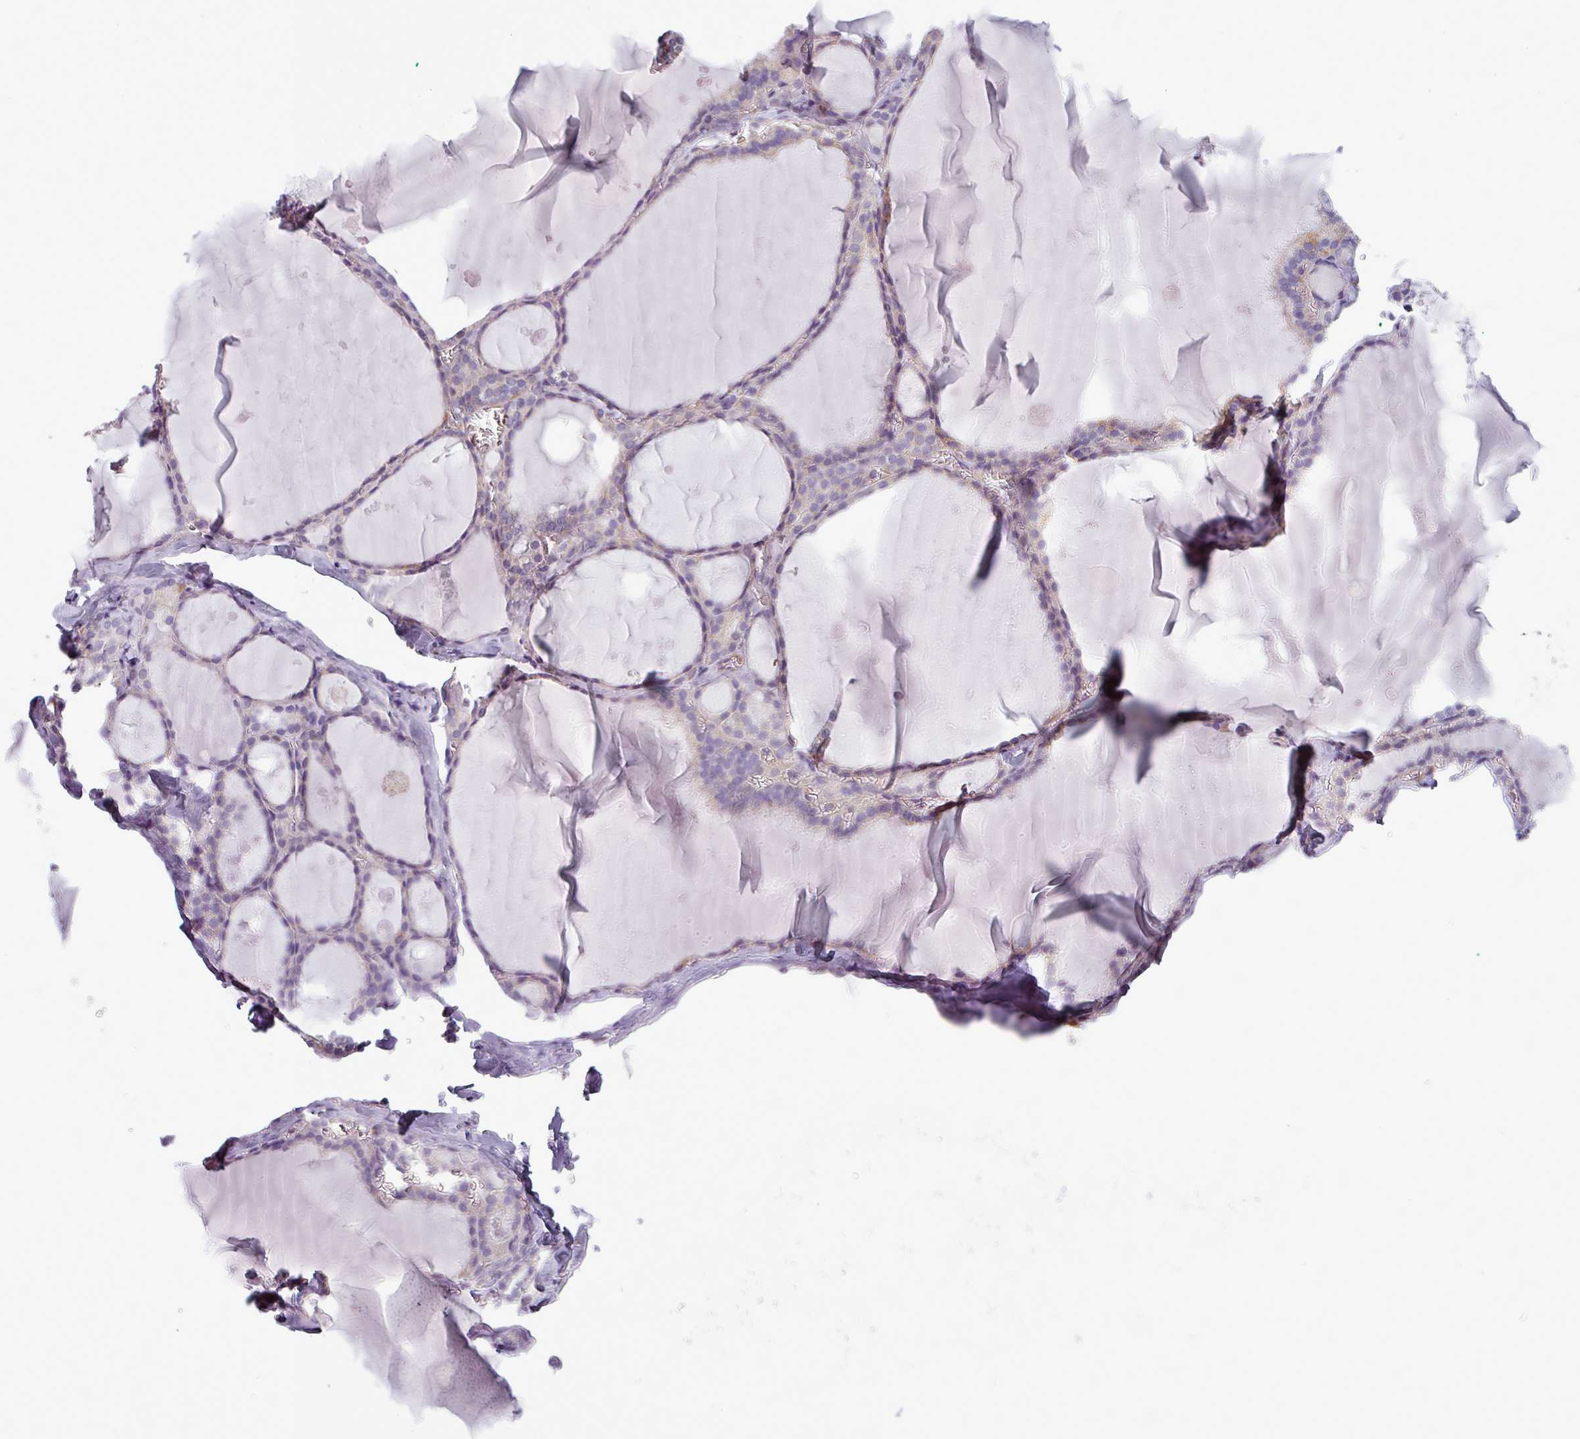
{"staining": {"intensity": "moderate", "quantity": "<25%", "location": "cytoplasmic/membranous"}, "tissue": "thyroid gland", "cell_type": "Glandular cells", "image_type": "normal", "snomed": [{"axis": "morphology", "description": "Normal tissue, NOS"}, {"axis": "topography", "description": "Thyroid gland"}], "caption": "Thyroid gland stained with a brown dye displays moderate cytoplasmic/membranous positive staining in about <25% of glandular cells.", "gene": "BTN2A2", "patient": {"sex": "male", "age": 56}}